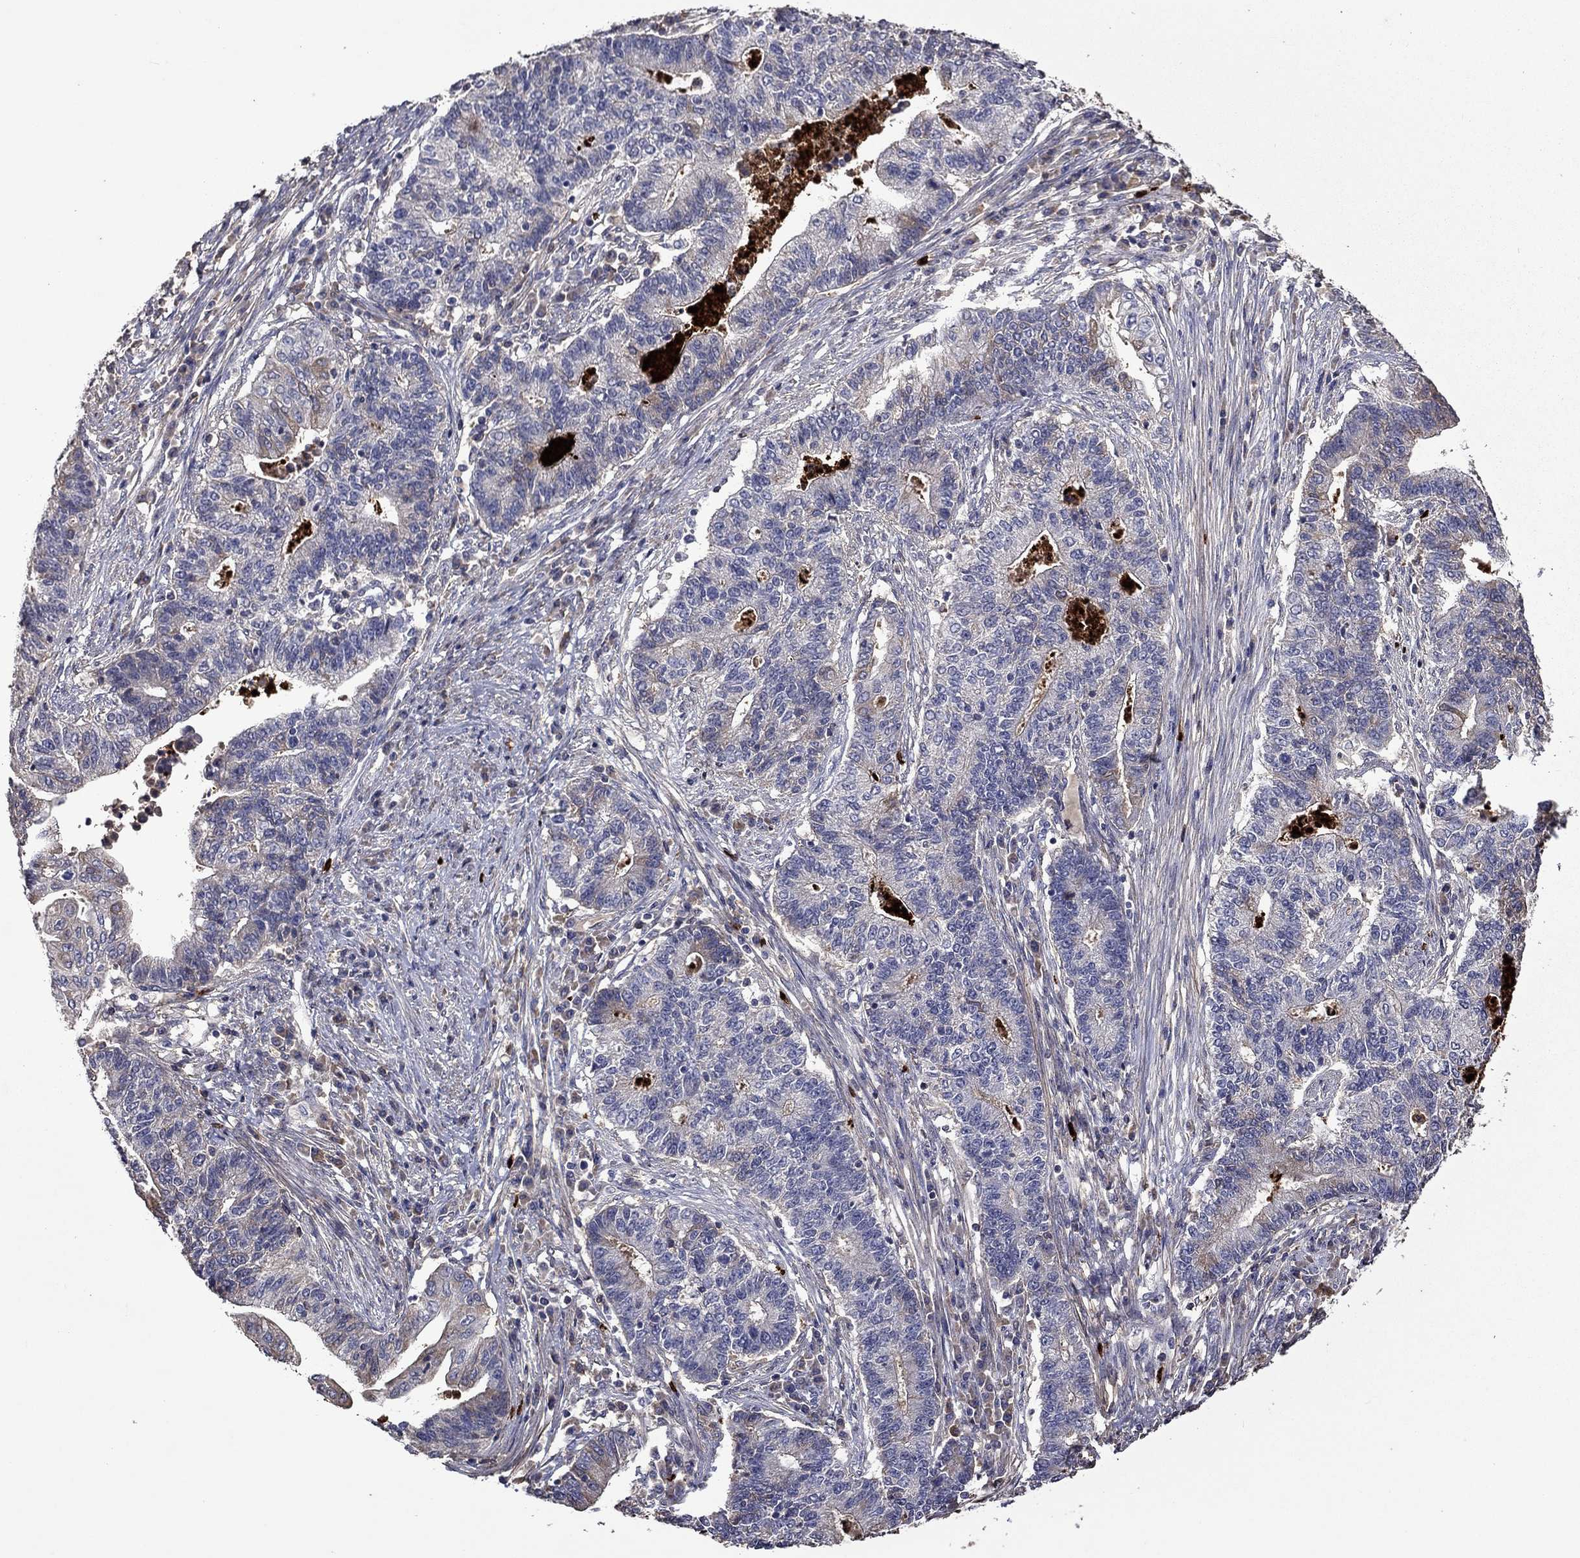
{"staining": {"intensity": "negative", "quantity": "none", "location": "none"}, "tissue": "endometrial cancer", "cell_type": "Tumor cells", "image_type": "cancer", "snomed": [{"axis": "morphology", "description": "Adenocarcinoma, NOS"}, {"axis": "topography", "description": "Uterus"}, {"axis": "topography", "description": "Endometrium"}], "caption": "Tumor cells show no significant positivity in endometrial cancer (adenocarcinoma).", "gene": "SATB1", "patient": {"sex": "female", "age": 54}}